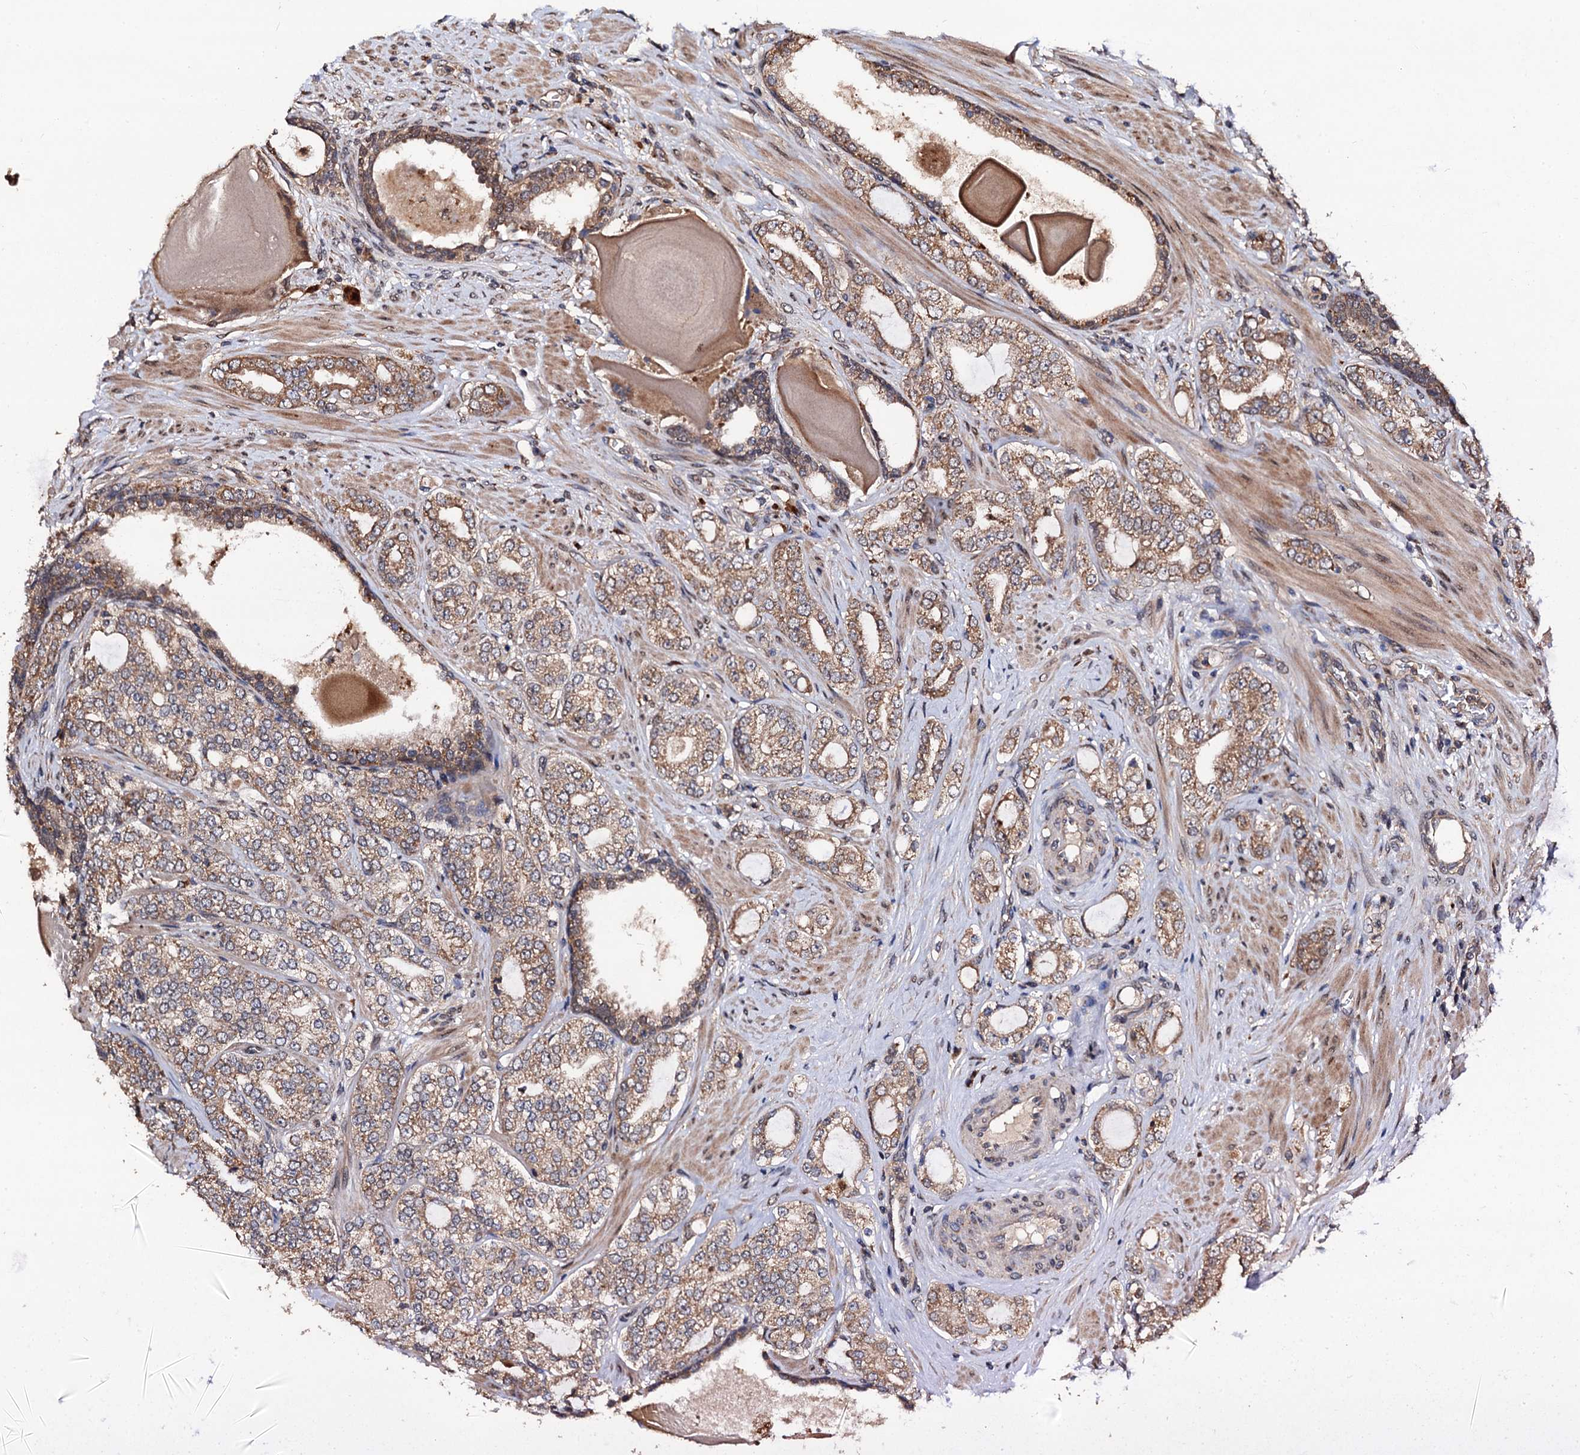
{"staining": {"intensity": "moderate", "quantity": ">75%", "location": "cytoplasmic/membranous"}, "tissue": "prostate cancer", "cell_type": "Tumor cells", "image_type": "cancer", "snomed": [{"axis": "morphology", "description": "Adenocarcinoma, High grade"}, {"axis": "topography", "description": "Prostate"}], "caption": "Prostate cancer tissue displays moderate cytoplasmic/membranous staining in about >75% of tumor cells", "gene": "MIER2", "patient": {"sex": "male", "age": 64}}